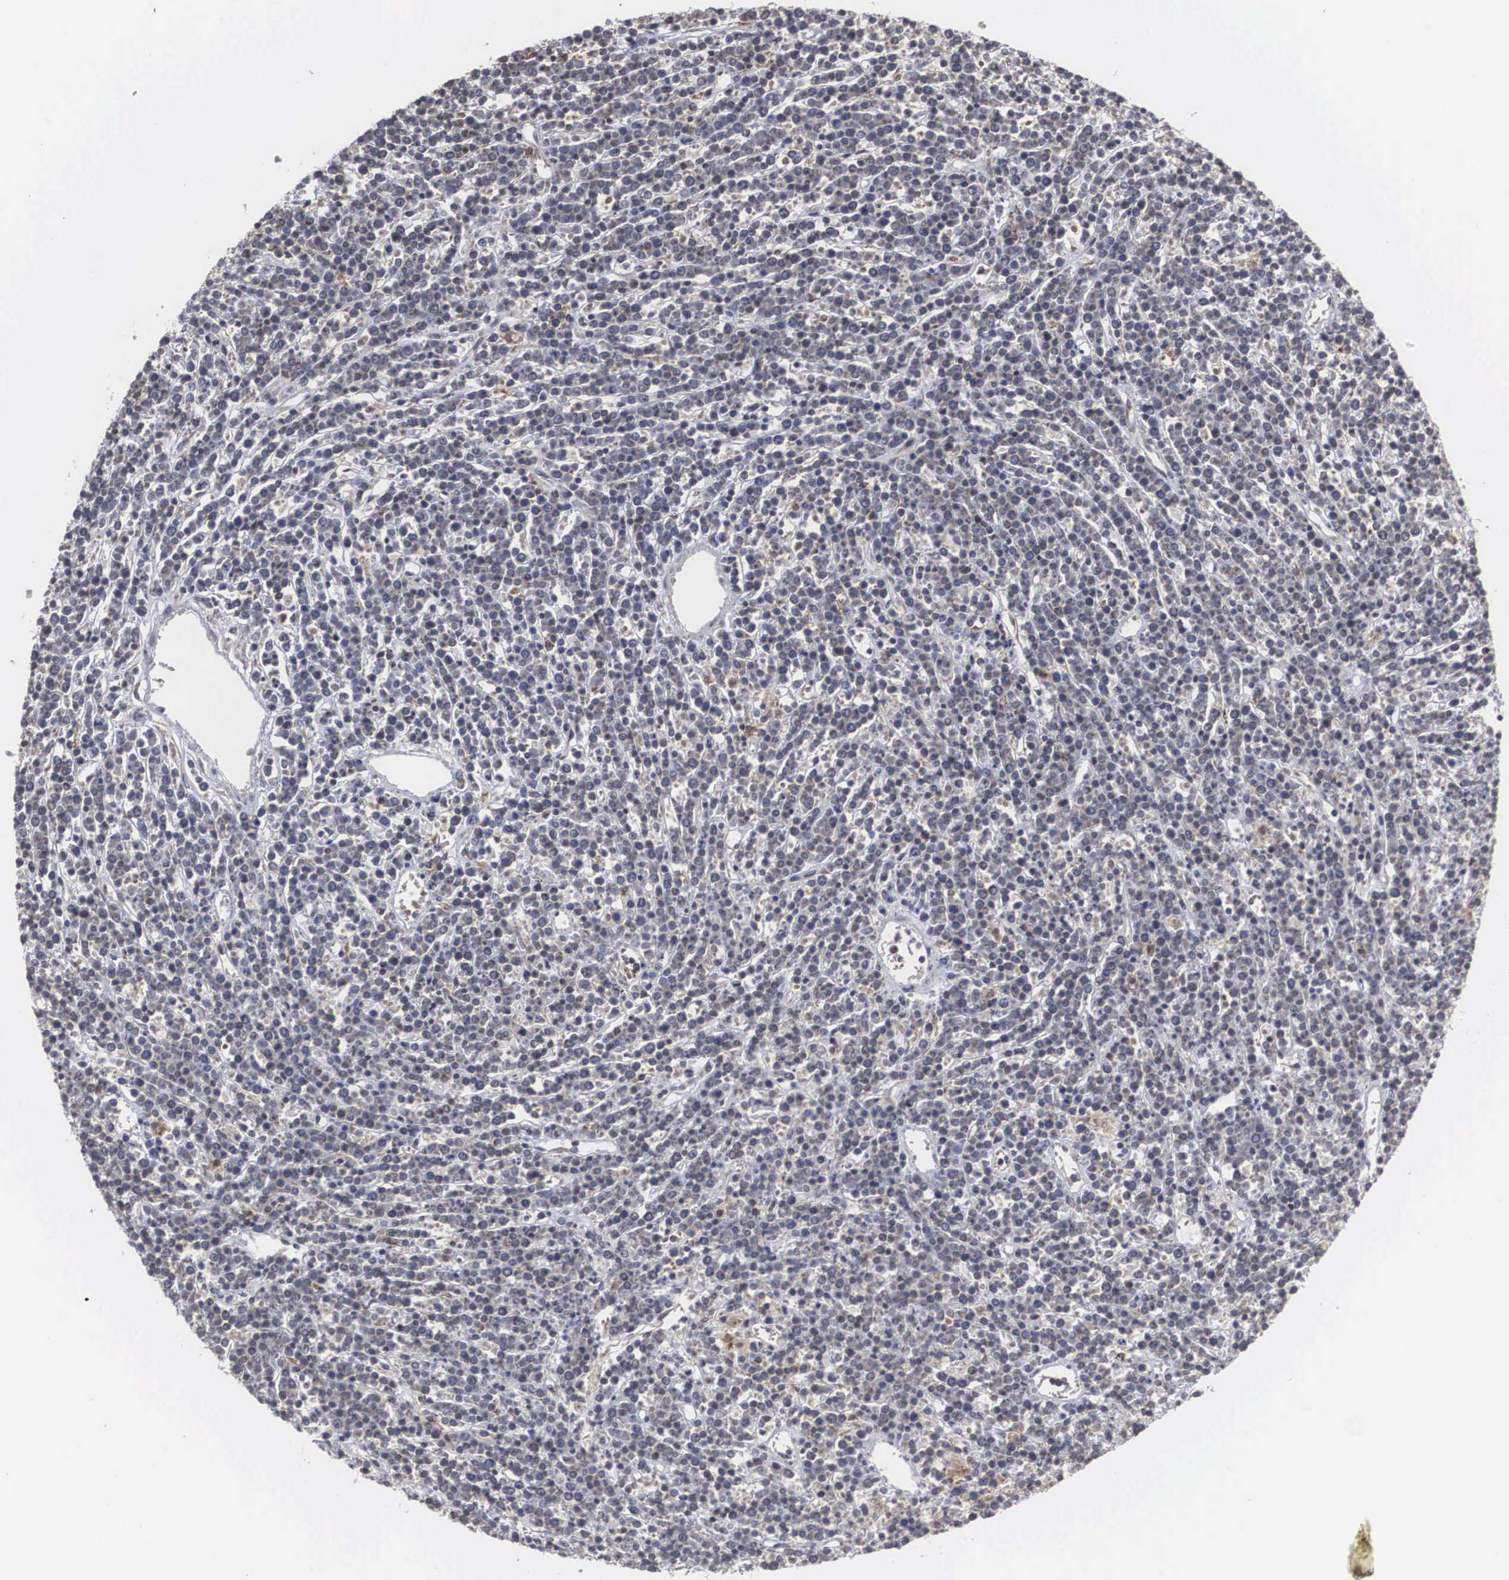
{"staining": {"intensity": "negative", "quantity": "none", "location": "none"}, "tissue": "lymphoma", "cell_type": "Tumor cells", "image_type": "cancer", "snomed": [{"axis": "morphology", "description": "Malignant lymphoma, non-Hodgkin's type, High grade"}, {"axis": "topography", "description": "Ovary"}], "caption": "IHC photomicrograph of neoplastic tissue: high-grade malignant lymphoma, non-Hodgkin's type stained with DAB (3,3'-diaminobenzidine) reveals no significant protein staining in tumor cells.", "gene": "MIA2", "patient": {"sex": "female", "age": 56}}